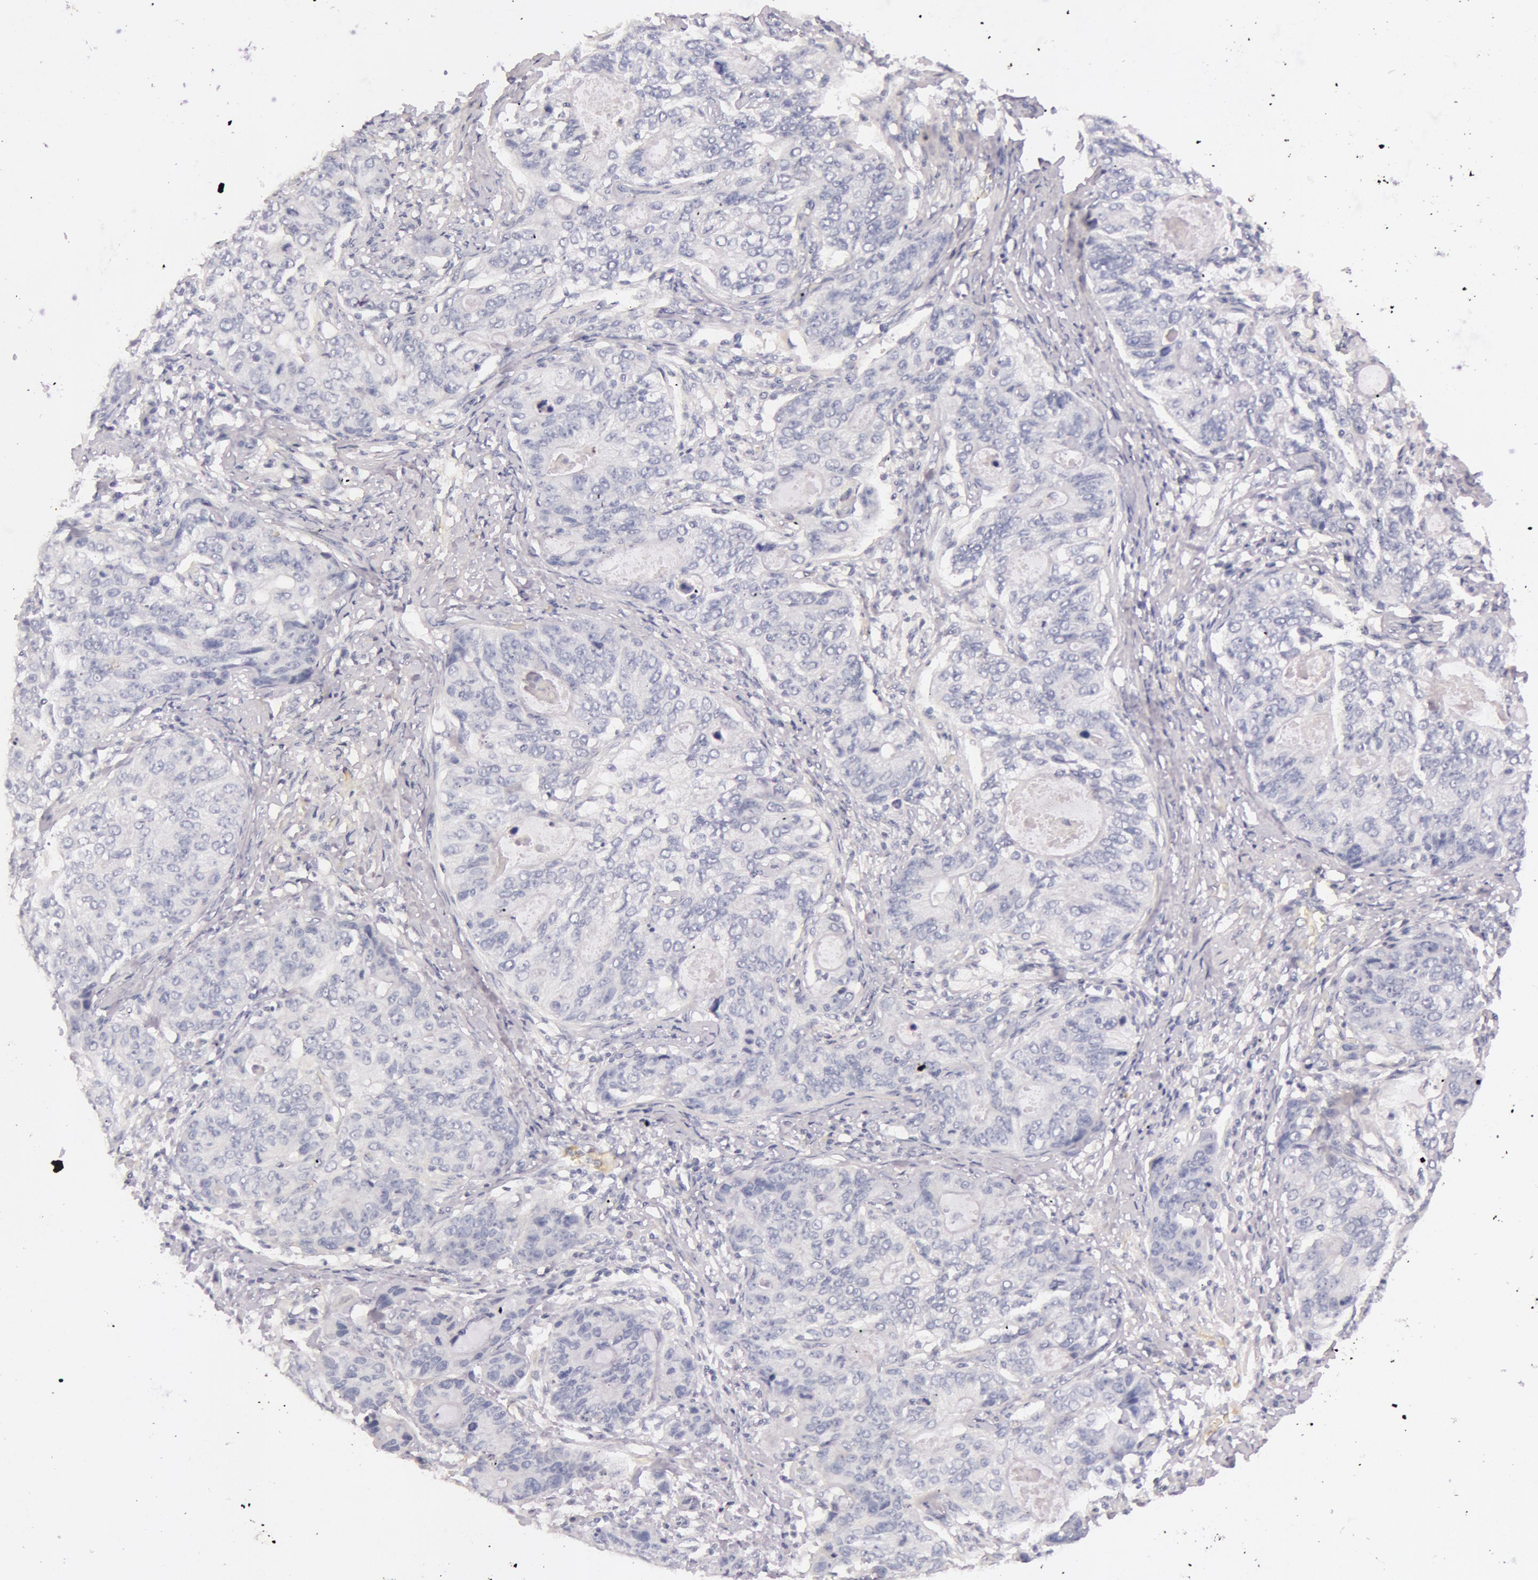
{"staining": {"intensity": "negative", "quantity": "none", "location": "none"}, "tissue": "stomach cancer", "cell_type": "Tumor cells", "image_type": "cancer", "snomed": [{"axis": "morphology", "description": "Adenocarcinoma, NOS"}, {"axis": "topography", "description": "Esophagus"}, {"axis": "topography", "description": "Stomach"}], "caption": "High magnification brightfield microscopy of stomach cancer stained with DAB (brown) and counterstained with hematoxylin (blue): tumor cells show no significant positivity.", "gene": "C4BPA", "patient": {"sex": "male", "age": 74}}